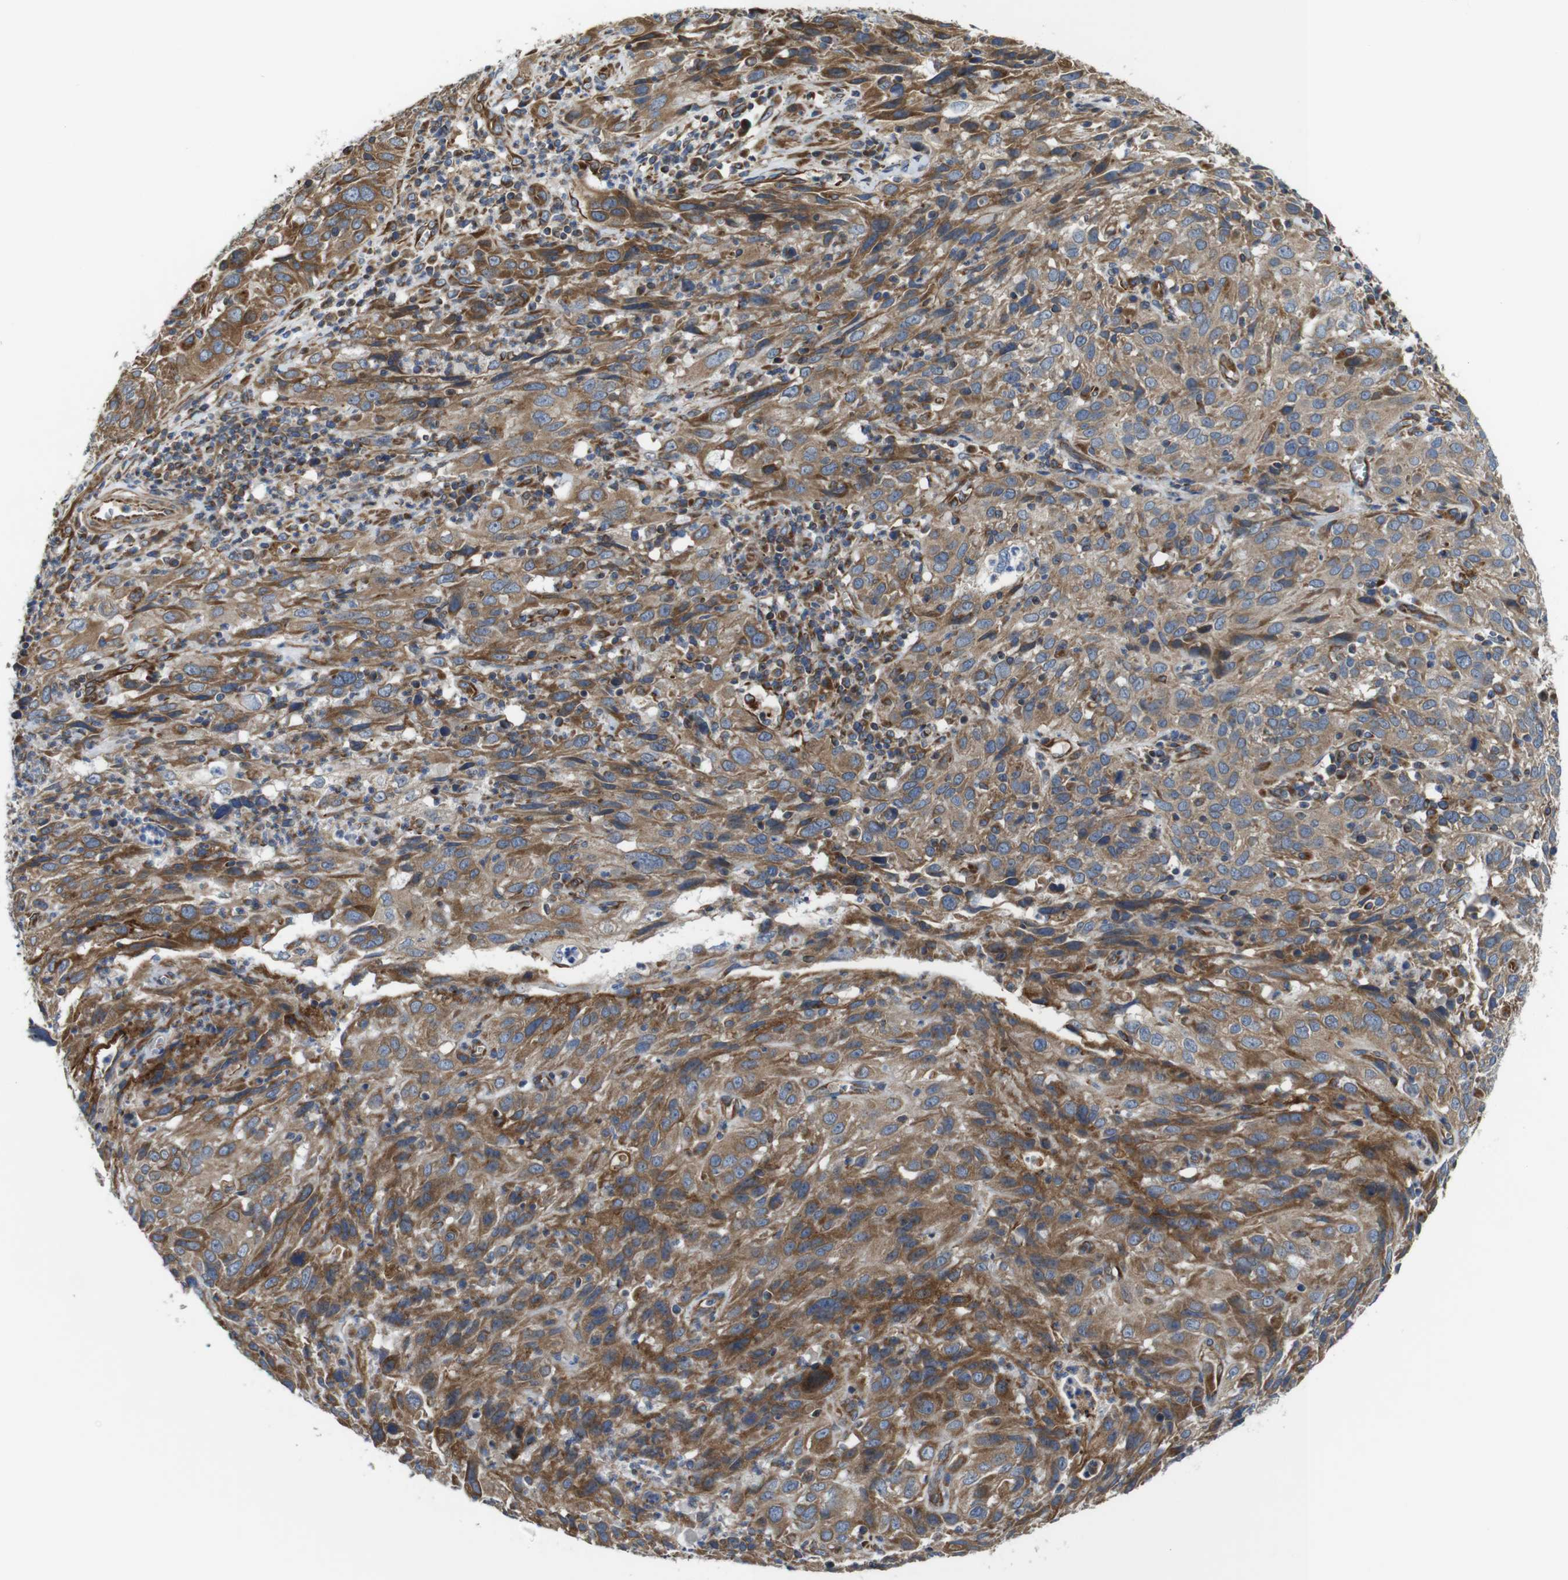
{"staining": {"intensity": "moderate", "quantity": ">75%", "location": "cytoplasmic/membranous"}, "tissue": "cervical cancer", "cell_type": "Tumor cells", "image_type": "cancer", "snomed": [{"axis": "morphology", "description": "Squamous cell carcinoma, NOS"}, {"axis": "topography", "description": "Cervix"}], "caption": "Immunohistochemistry (IHC) photomicrograph of neoplastic tissue: human cervical cancer (squamous cell carcinoma) stained using immunohistochemistry (IHC) reveals medium levels of moderate protein expression localized specifically in the cytoplasmic/membranous of tumor cells, appearing as a cytoplasmic/membranous brown color.", "gene": "POMK", "patient": {"sex": "female", "age": 32}}